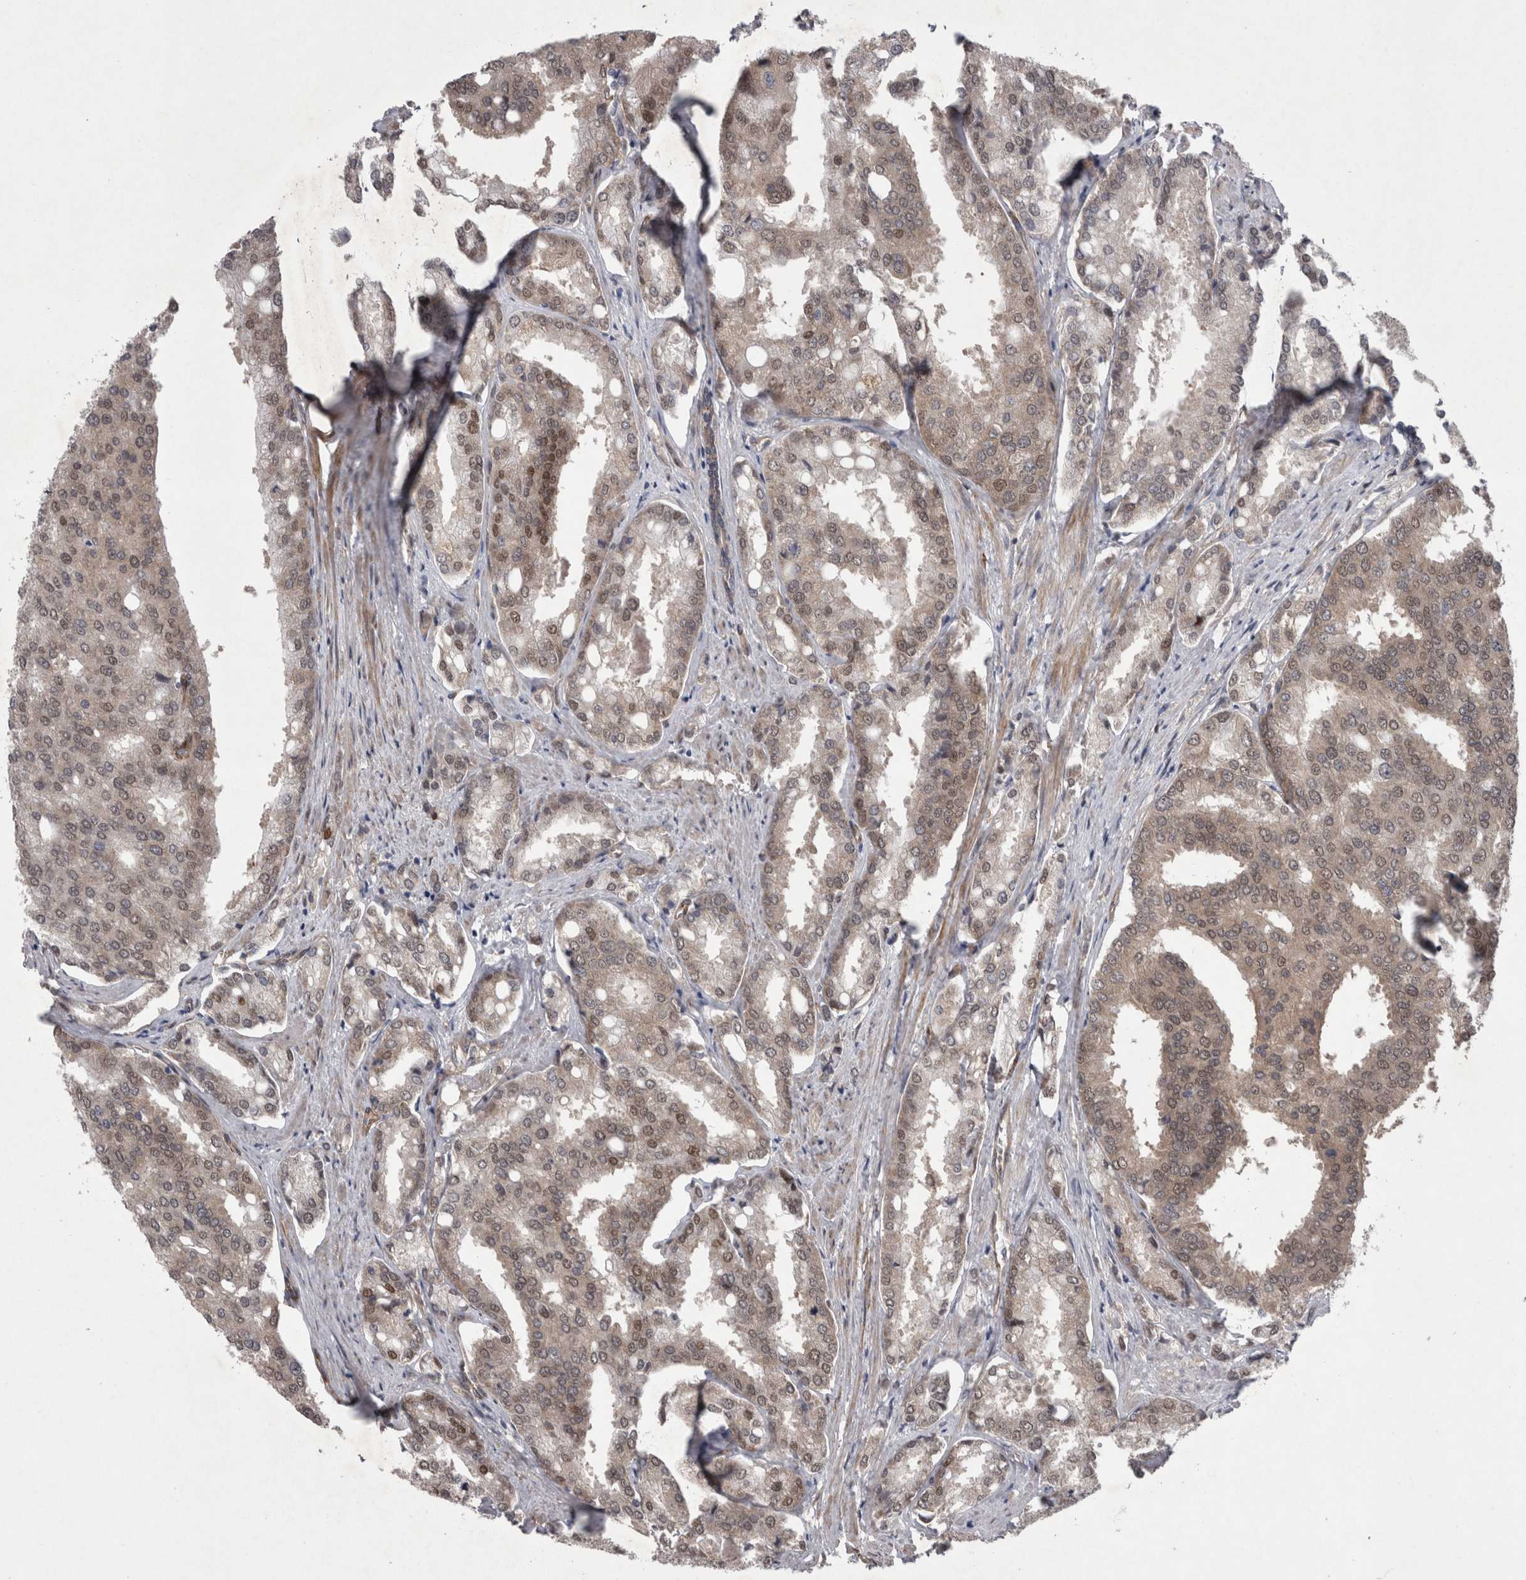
{"staining": {"intensity": "weak", "quantity": ">75%", "location": "cytoplasmic/membranous,nuclear"}, "tissue": "prostate cancer", "cell_type": "Tumor cells", "image_type": "cancer", "snomed": [{"axis": "morphology", "description": "Adenocarcinoma, High grade"}, {"axis": "topography", "description": "Prostate"}], "caption": "This is a histology image of immunohistochemistry (IHC) staining of adenocarcinoma (high-grade) (prostate), which shows weak positivity in the cytoplasmic/membranous and nuclear of tumor cells.", "gene": "DDX6", "patient": {"sex": "male", "age": 50}}